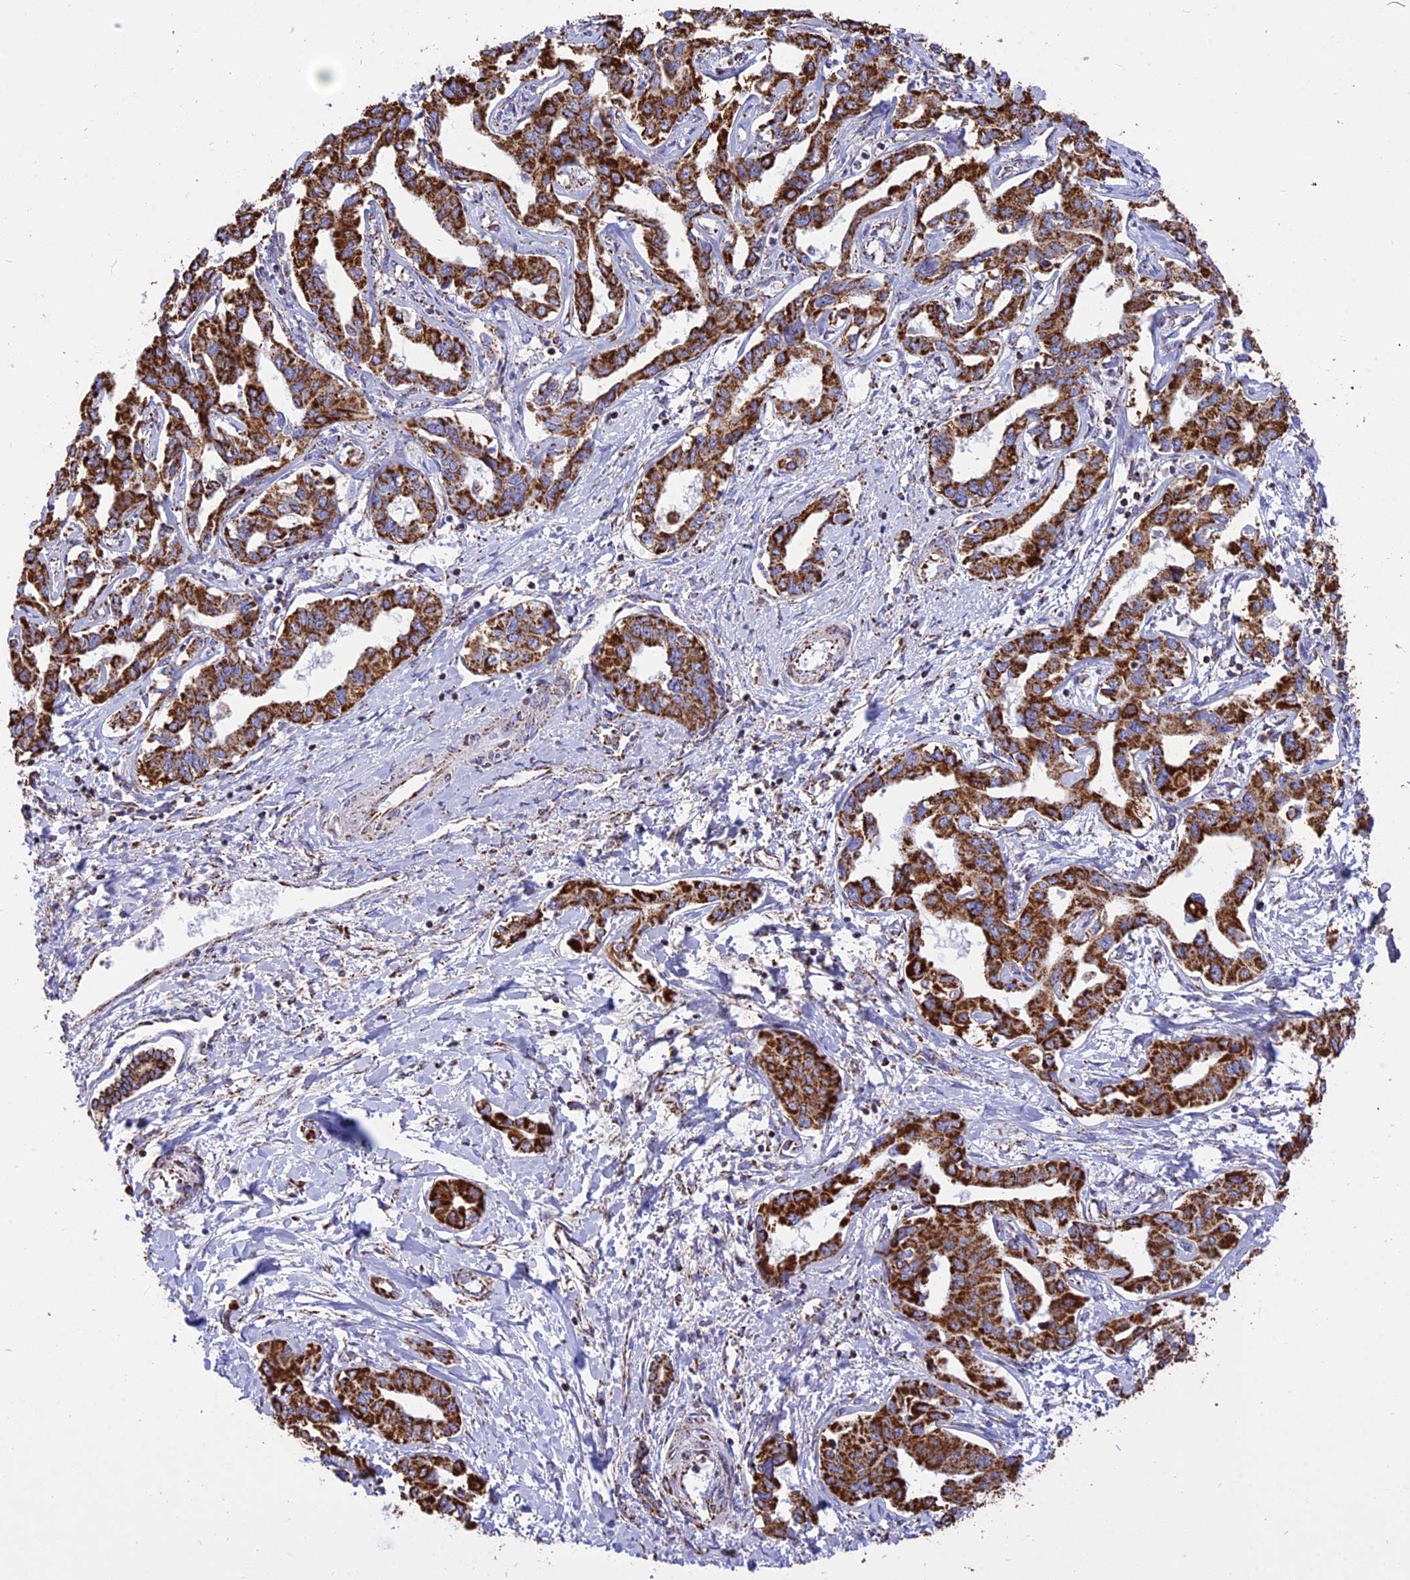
{"staining": {"intensity": "strong", "quantity": ">75%", "location": "cytoplasmic/membranous"}, "tissue": "liver cancer", "cell_type": "Tumor cells", "image_type": "cancer", "snomed": [{"axis": "morphology", "description": "Cholangiocarcinoma"}, {"axis": "topography", "description": "Liver"}], "caption": "Protein staining of liver cholangiocarcinoma tissue reveals strong cytoplasmic/membranous positivity in approximately >75% of tumor cells.", "gene": "TTC4", "patient": {"sex": "male", "age": 59}}